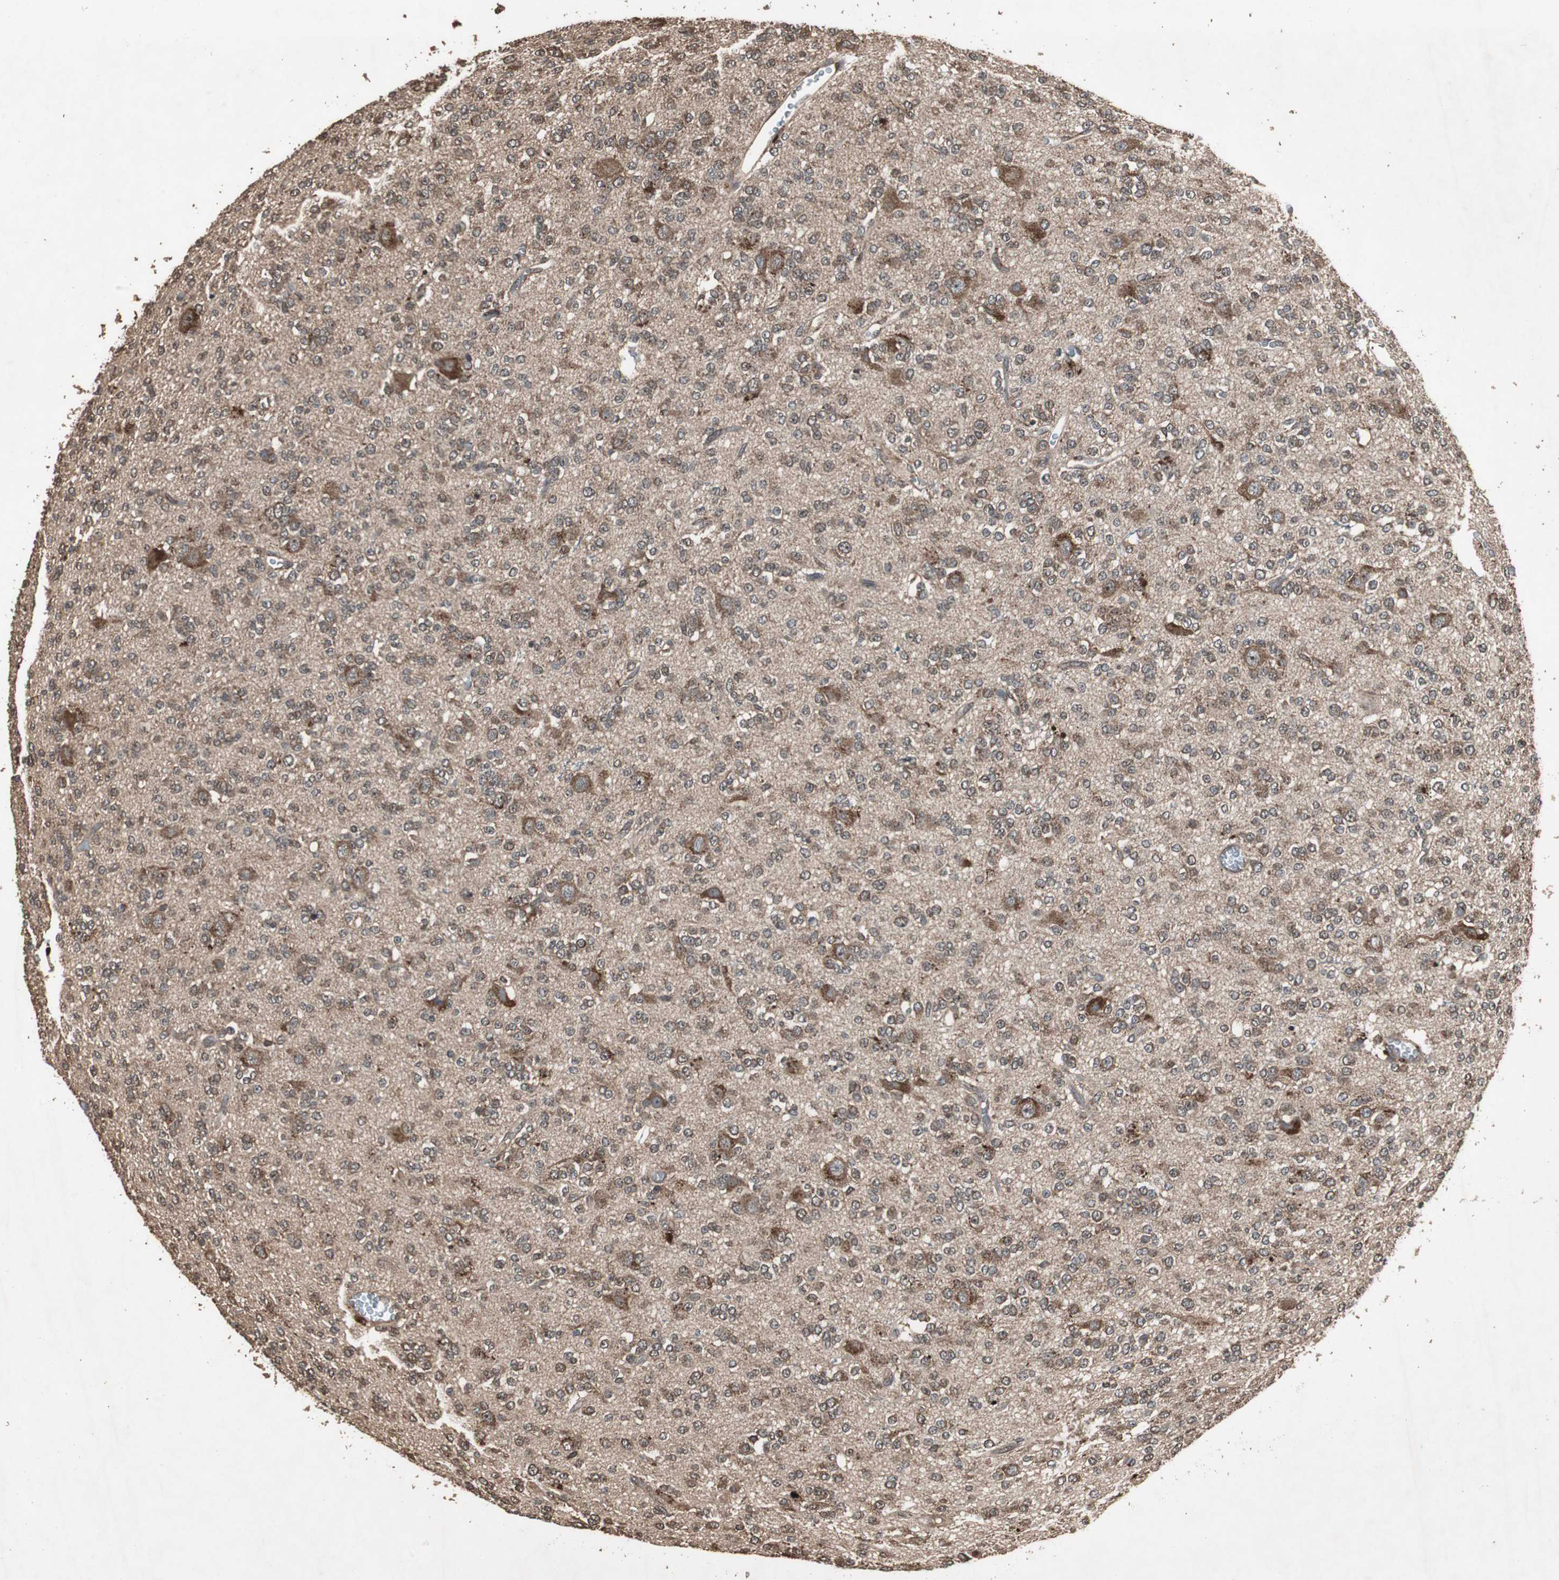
{"staining": {"intensity": "moderate", "quantity": "<25%", "location": "cytoplasmic/membranous"}, "tissue": "glioma", "cell_type": "Tumor cells", "image_type": "cancer", "snomed": [{"axis": "morphology", "description": "Glioma, malignant, Low grade"}, {"axis": "topography", "description": "Brain"}], "caption": "Glioma was stained to show a protein in brown. There is low levels of moderate cytoplasmic/membranous positivity in approximately <25% of tumor cells. The staining was performed using DAB to visualize the protein expression in brown, while the nuclei were stained in blue with hematoxylin (Magnification: 20x).", "gene": "LAMTOR5", "patient": {"sex": "male", "age": 38}}